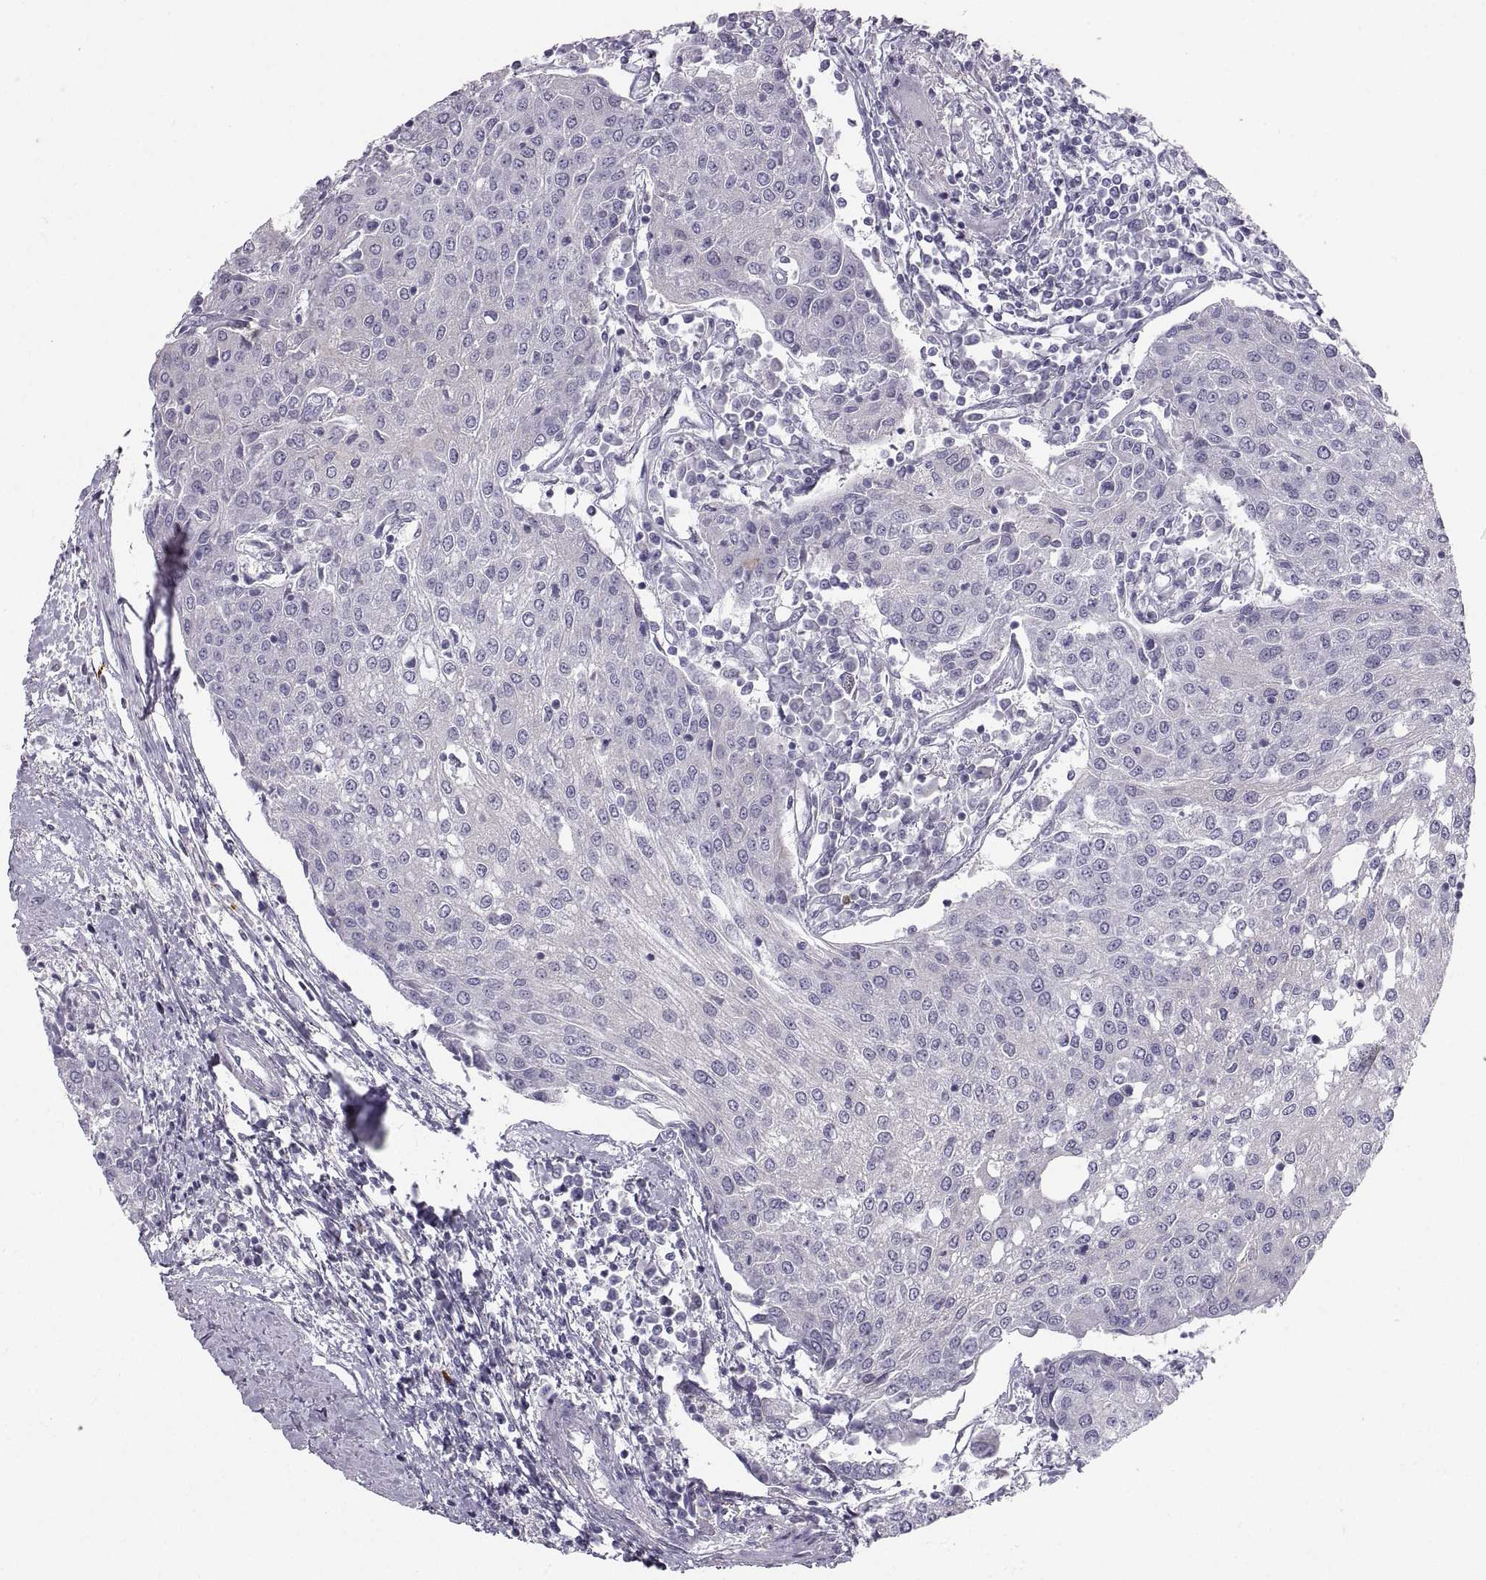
{"staining": {"intensity": "negative", "quantity": "none", "location": "none"}, "tissue": "urothelial cancer", "cell_type": "Tumor cells", "image_type": "cancer", "snomed": [{"axis": "morphology", "description": "Urothelial carcinoma, High grade"}, {"axis": "topography", "description": "Urinary bladder"}], "caption": "Immunohistochemistry of urothelial cancer shows no expression in tumor cells. (DAB IHC, high magnification).", "gene": "ZNF185", "patient": {"sex": "female", "age": 85}}